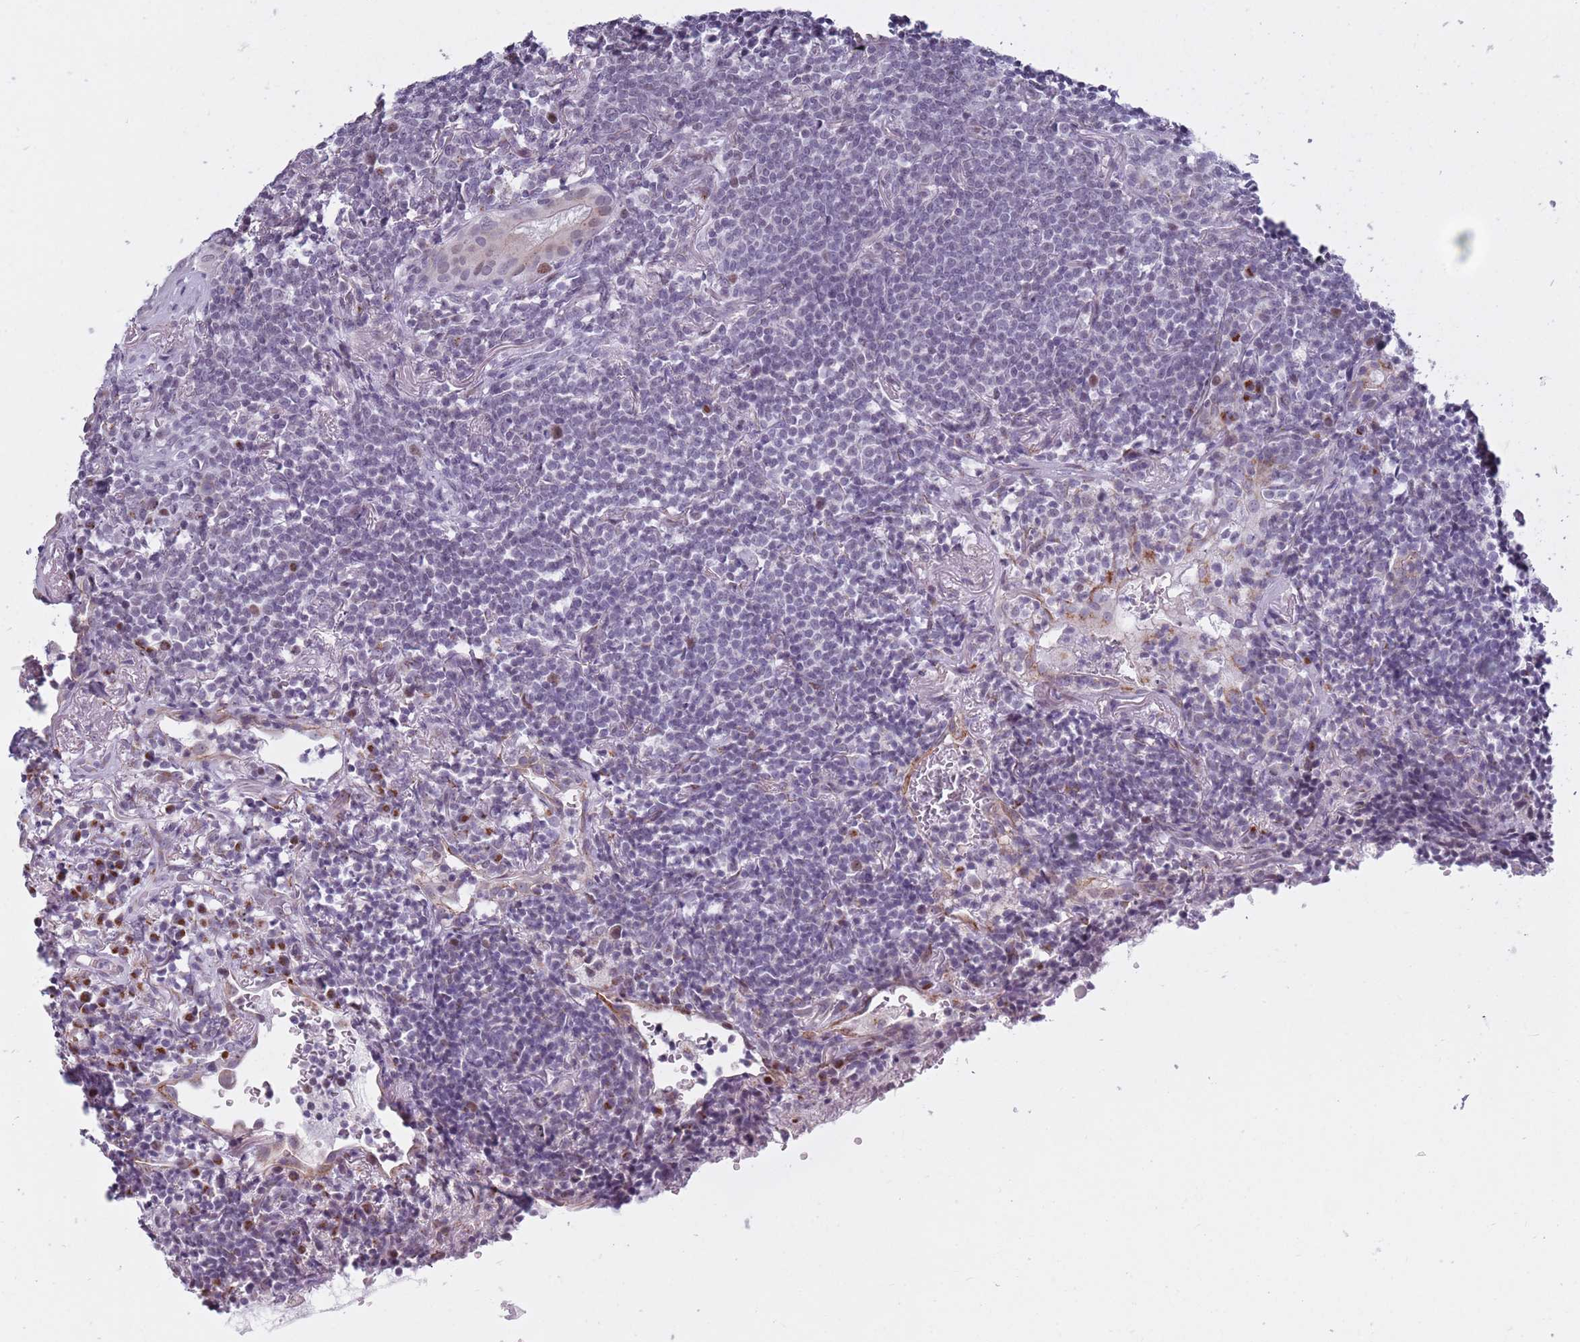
{"staining": {"intensity": "negative", "quantity": "none", "location": "none"}, "tissue": "lymphoma", "cell_type": "Tumor cells", "image_type": "cancer", "snomed": [{"axis": "morphology", "description": "Malignant lymphoma, non-Hodgkin's type, Low grade"}, {"axis": "topography", "description": "Lung"}], "caption": "The image exhibits no significant positivity in tumor cells of low-grade malignant lymphoma, non-Hodgkin's type.", "gene": "ZKSCAN2", "patient": {"sex": "female", "age": 71}}